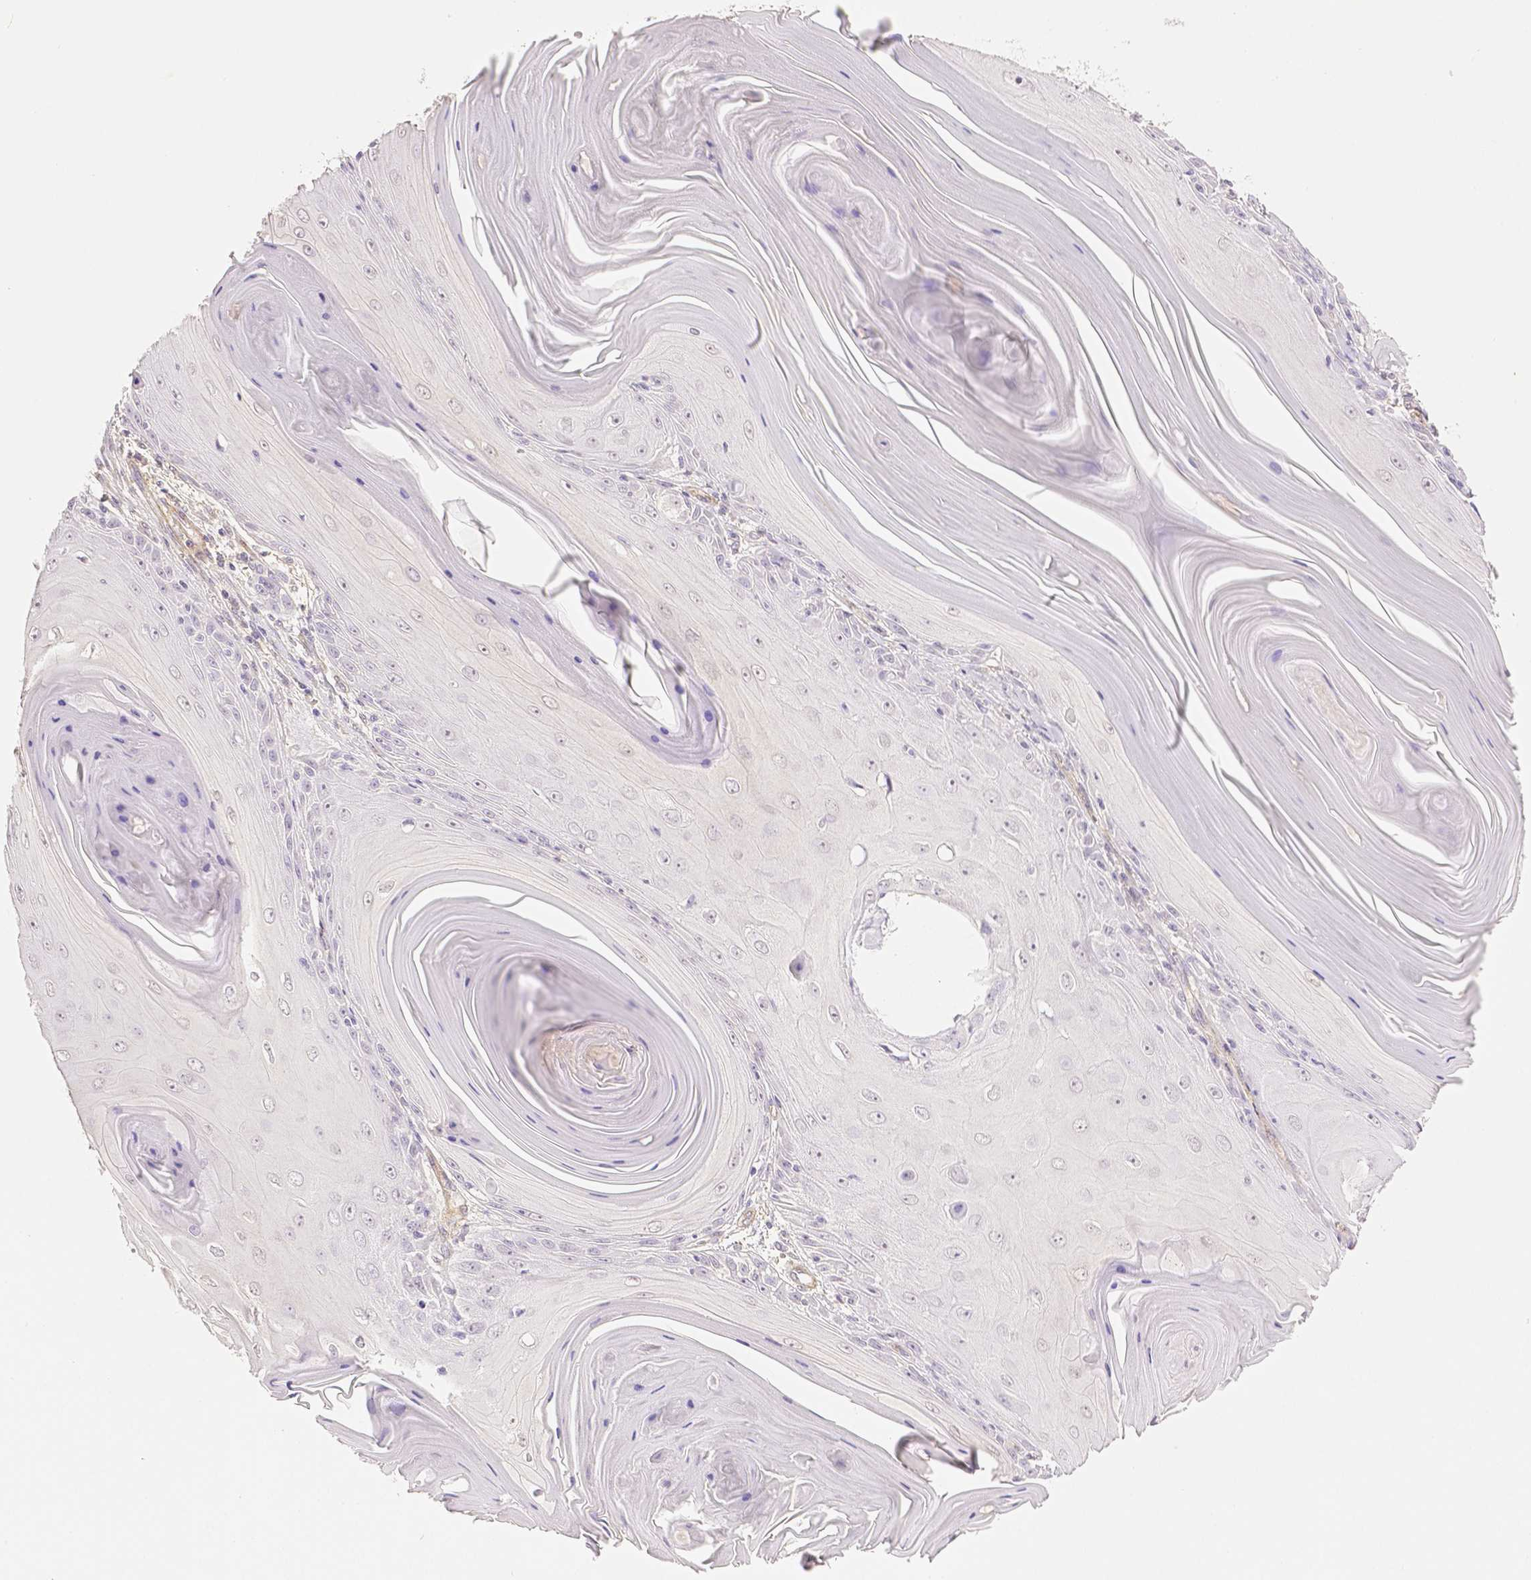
{"staining": {"intensity": "negative", "quantity": "none", "location": "none"}, "tissue": "skin cancer", "cell_type": "Tumor cells", "image_type": "cancer", "snomed": [{"axis": "morphology", "description": "Squamous cell carcinoma, NOS"}, {"axis": "topography", "description": "Skin"}, {"axis": "topography", "description": "Vulva"}], "caption": "This is an immunohistochemistry (IHC) photomicrograph of skin squamous cell carcinoma. There is no staining in tumor cells.", "gene": "THY1", "patient": {"sex": "female", "age": 85}}